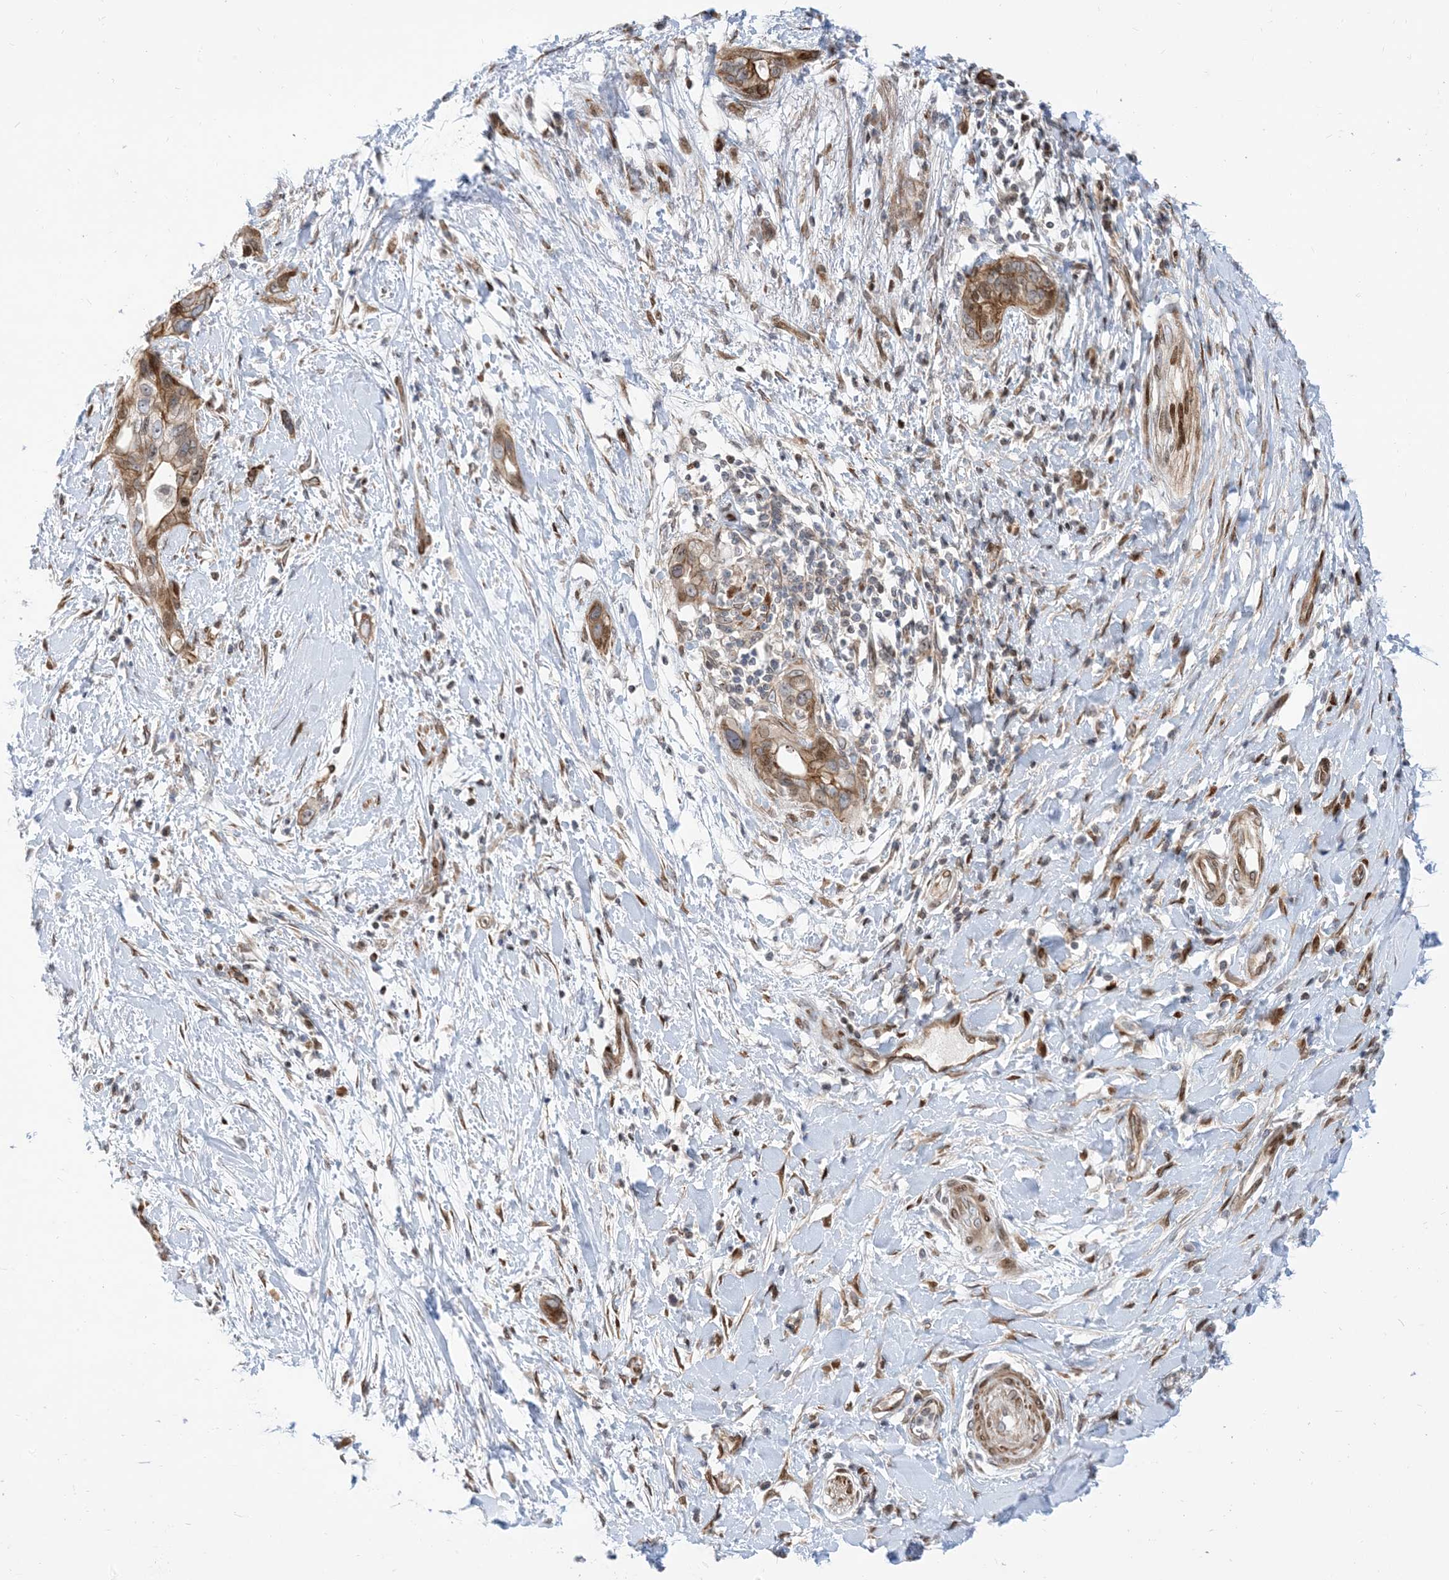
{"staining": {"intensity": "moderate", "quantity": ">75%", "location": "cytoplasmic/membranous"}, "tissue": "pancreatic cancer", "cell_type": "Tumor cells", "image_type": "cancer", "snomed": [{"axis": "morphology", "description": "Normal tissue, NOS"}, {"axis": "morphology", "description": "Adenocarcinoma, NOS"}, {"axis": "topography", "description": "Pancreas"}, {"axis": "topography", "description": "Peripheral nerve tissue"}], "caption": "Moderate cytoplasmic/membranous protein expression is present in about >75% of tumor cells in pancreatic cancer (adenocarcinoma). Nuclei are stained in blue.", "gene": "TYSND1", "patient": {"sex": "male", "age": 59}}